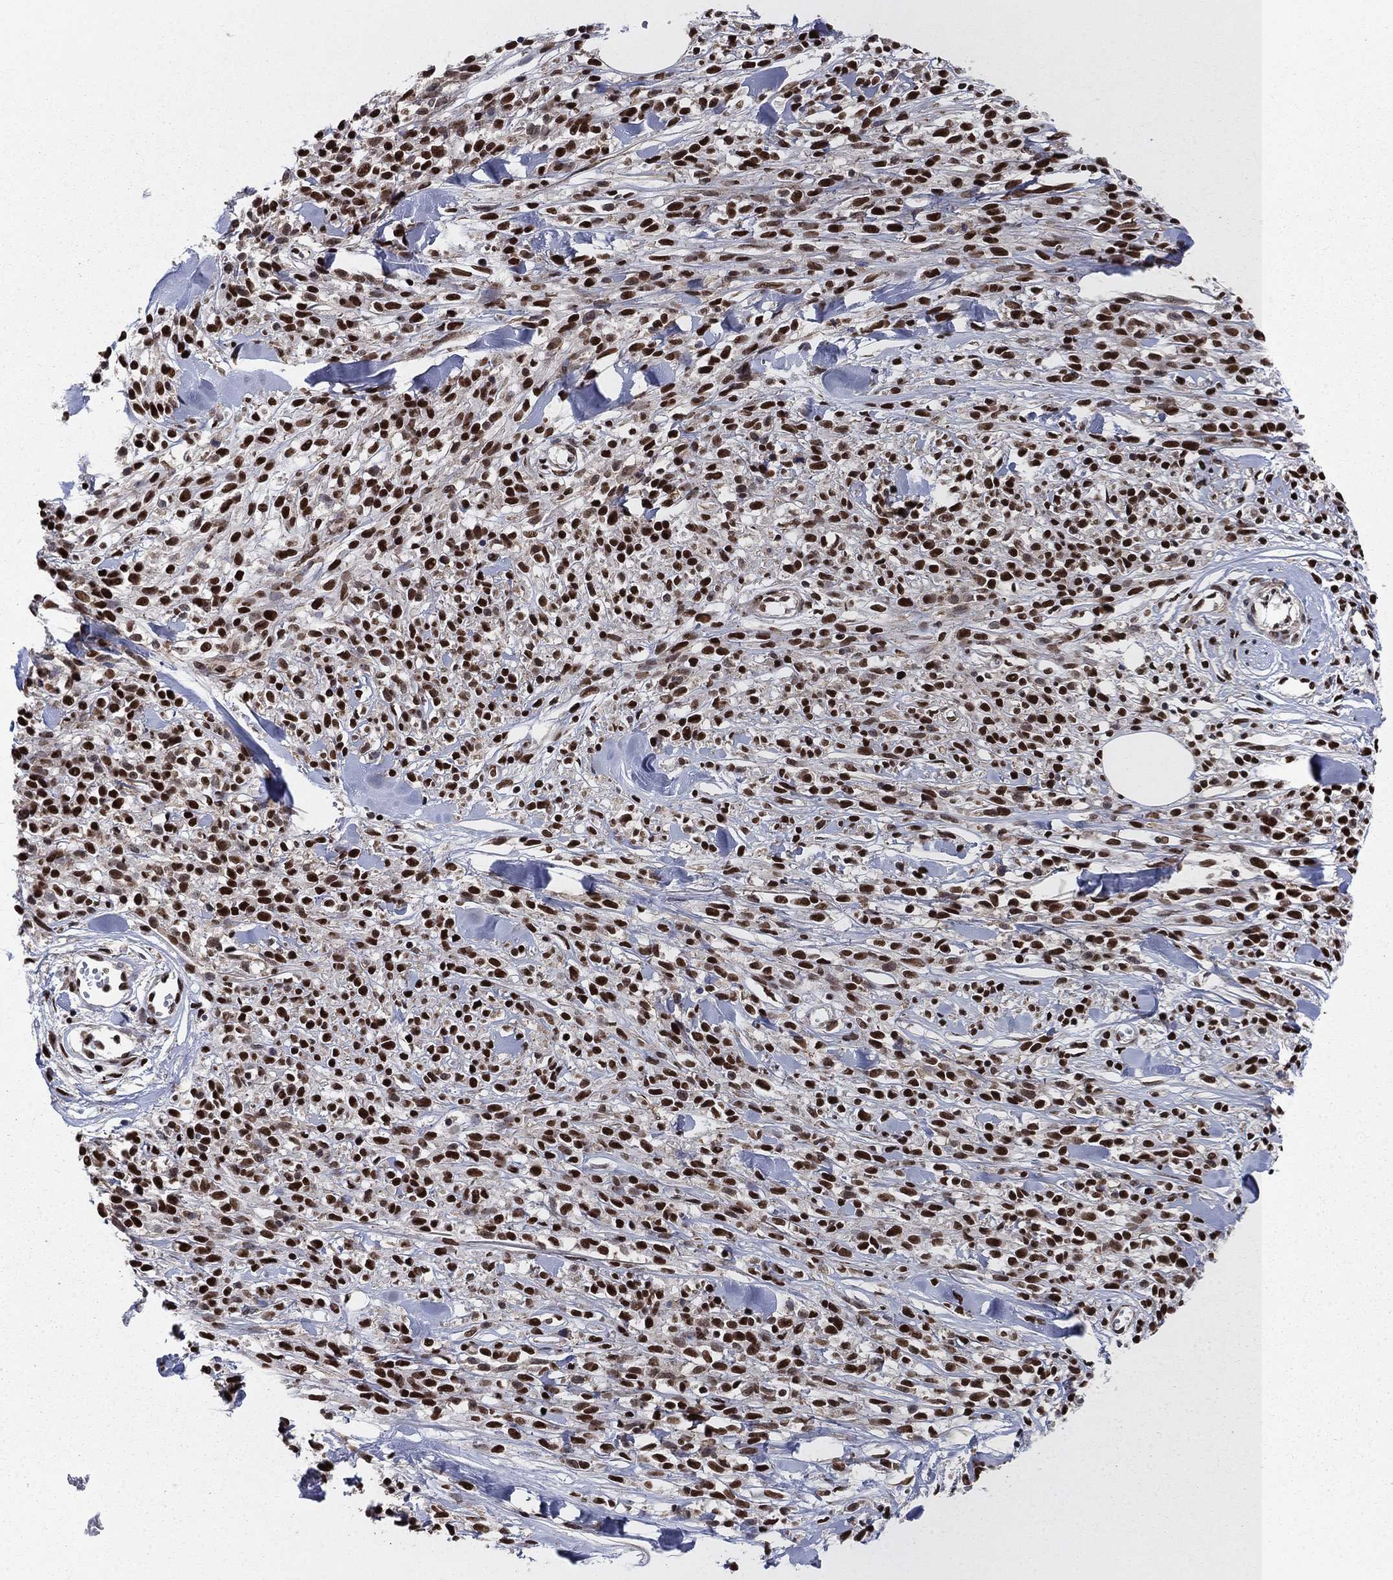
{"staining": {"intensity": "strong", "quantity": ">75%", "location": "nuclear"}, "tissue": "melanoma", "cell_type": "Tumor cells", "image_type": "cancer", "snomed": [{"axis": "morphology", "description": "Malignant melanoma, NOS"}, {"axis": "topography", "description": "Skin"}, {"axis": "topography", "description": "Skin of trunk"}], "caption": "The micrograph reveals immunohistochemical staining of malignant melanoma. There is strong nuclear staining is present in about >75% of tumor cells.", "gene": "RPRD1B", "patient": {"sex": "male", "age": 74}}